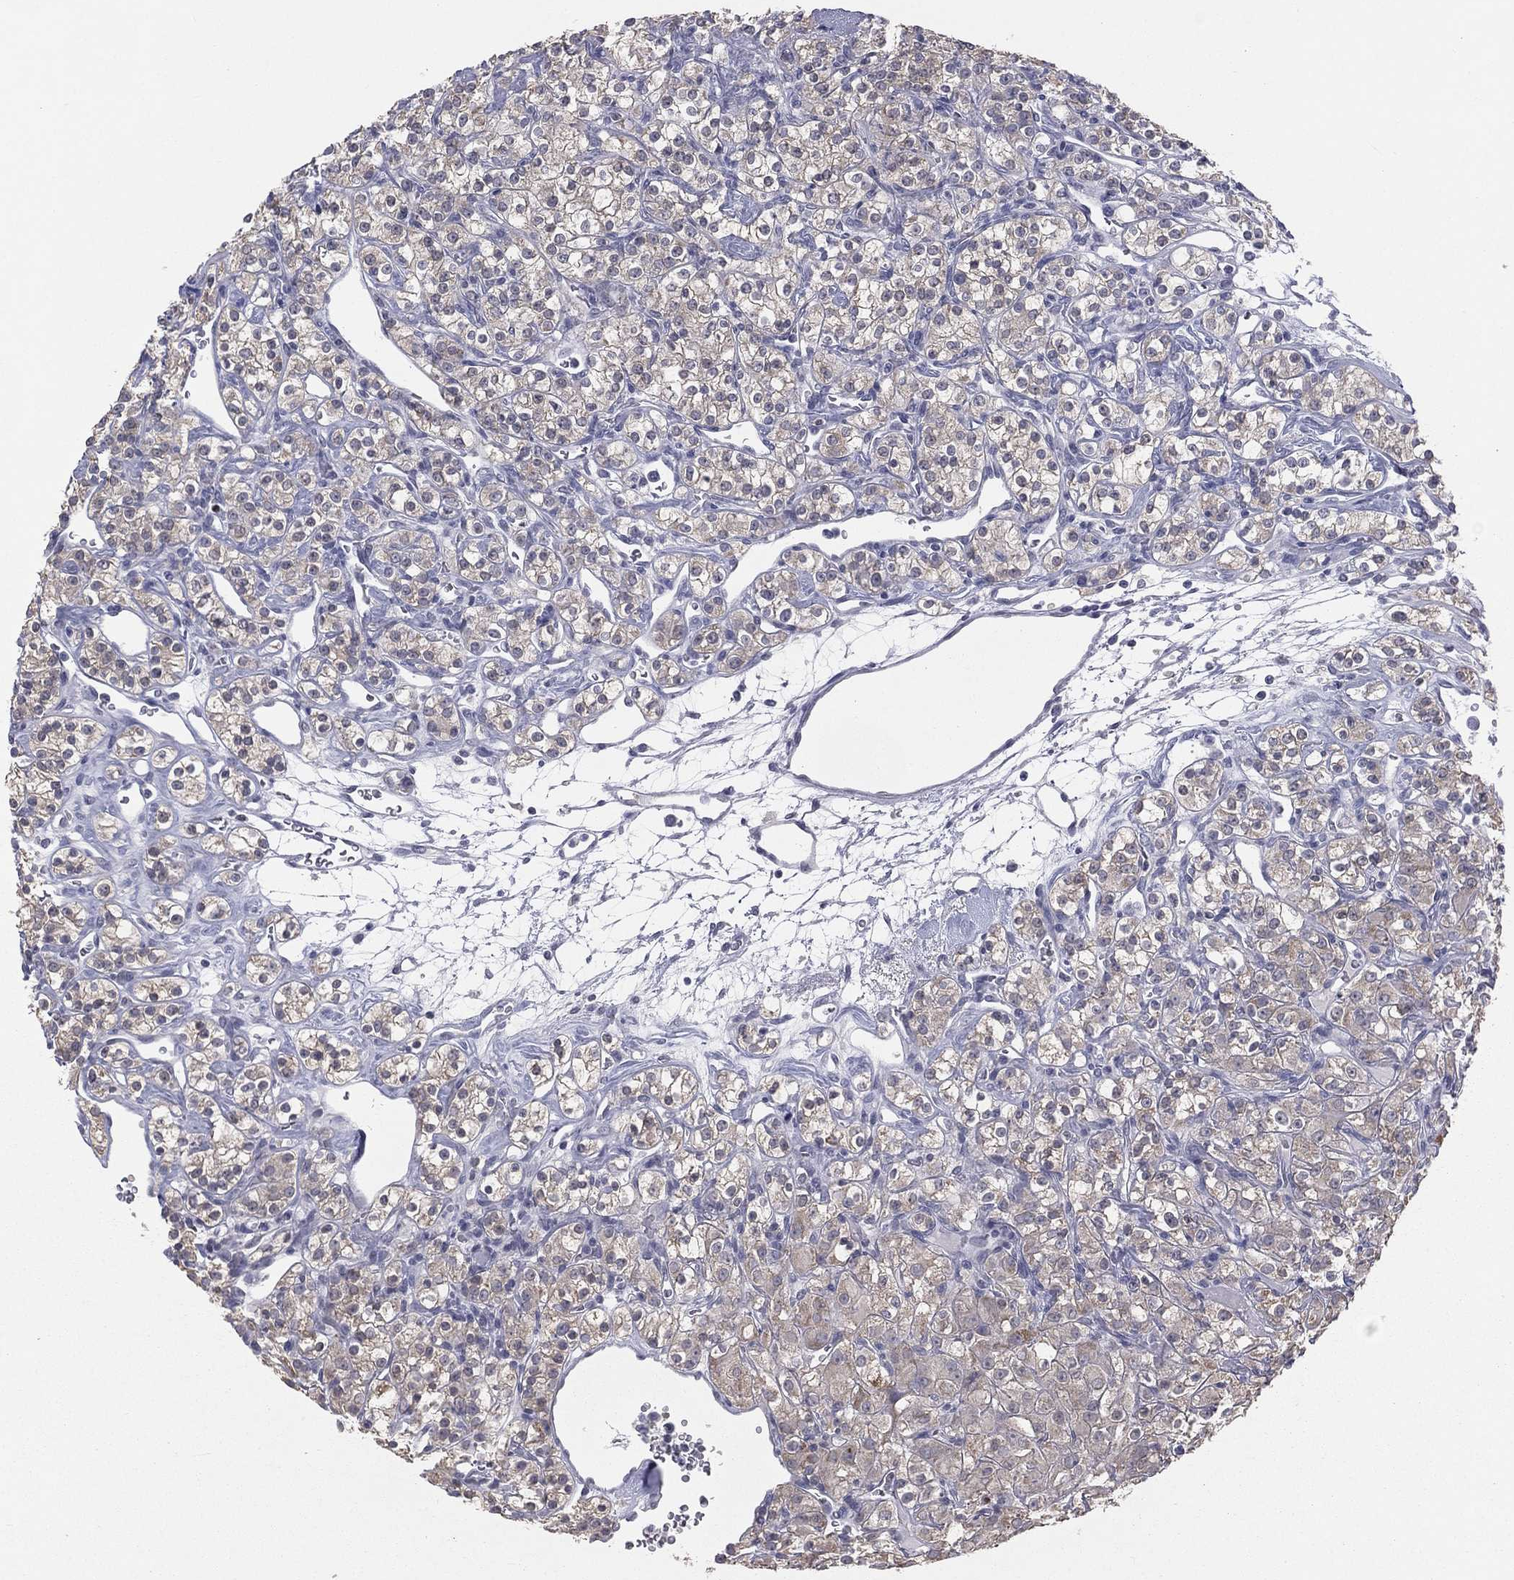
{"staining": {"intensity": "weak", "quantity": "<25%", "location": "cytoplasmic/membranous"}, "tissue": "renal cancer", "cell_type": "Tumor cells", "image_type": "cancer", "snomed": [{"axis": "morphology", "description": "Adenocarcinoma, NOS"}, {"axis": "topography", "description": "Kidney"}], "caption": "Immunohistochemistry histopathology image of neoplastic tissue: human renal adenocarcinoma stained with DAB exhibits no significant protein staining in tumor cells.", "gene": "DMKN", "patient": {"sex": "male", "age": 77}}